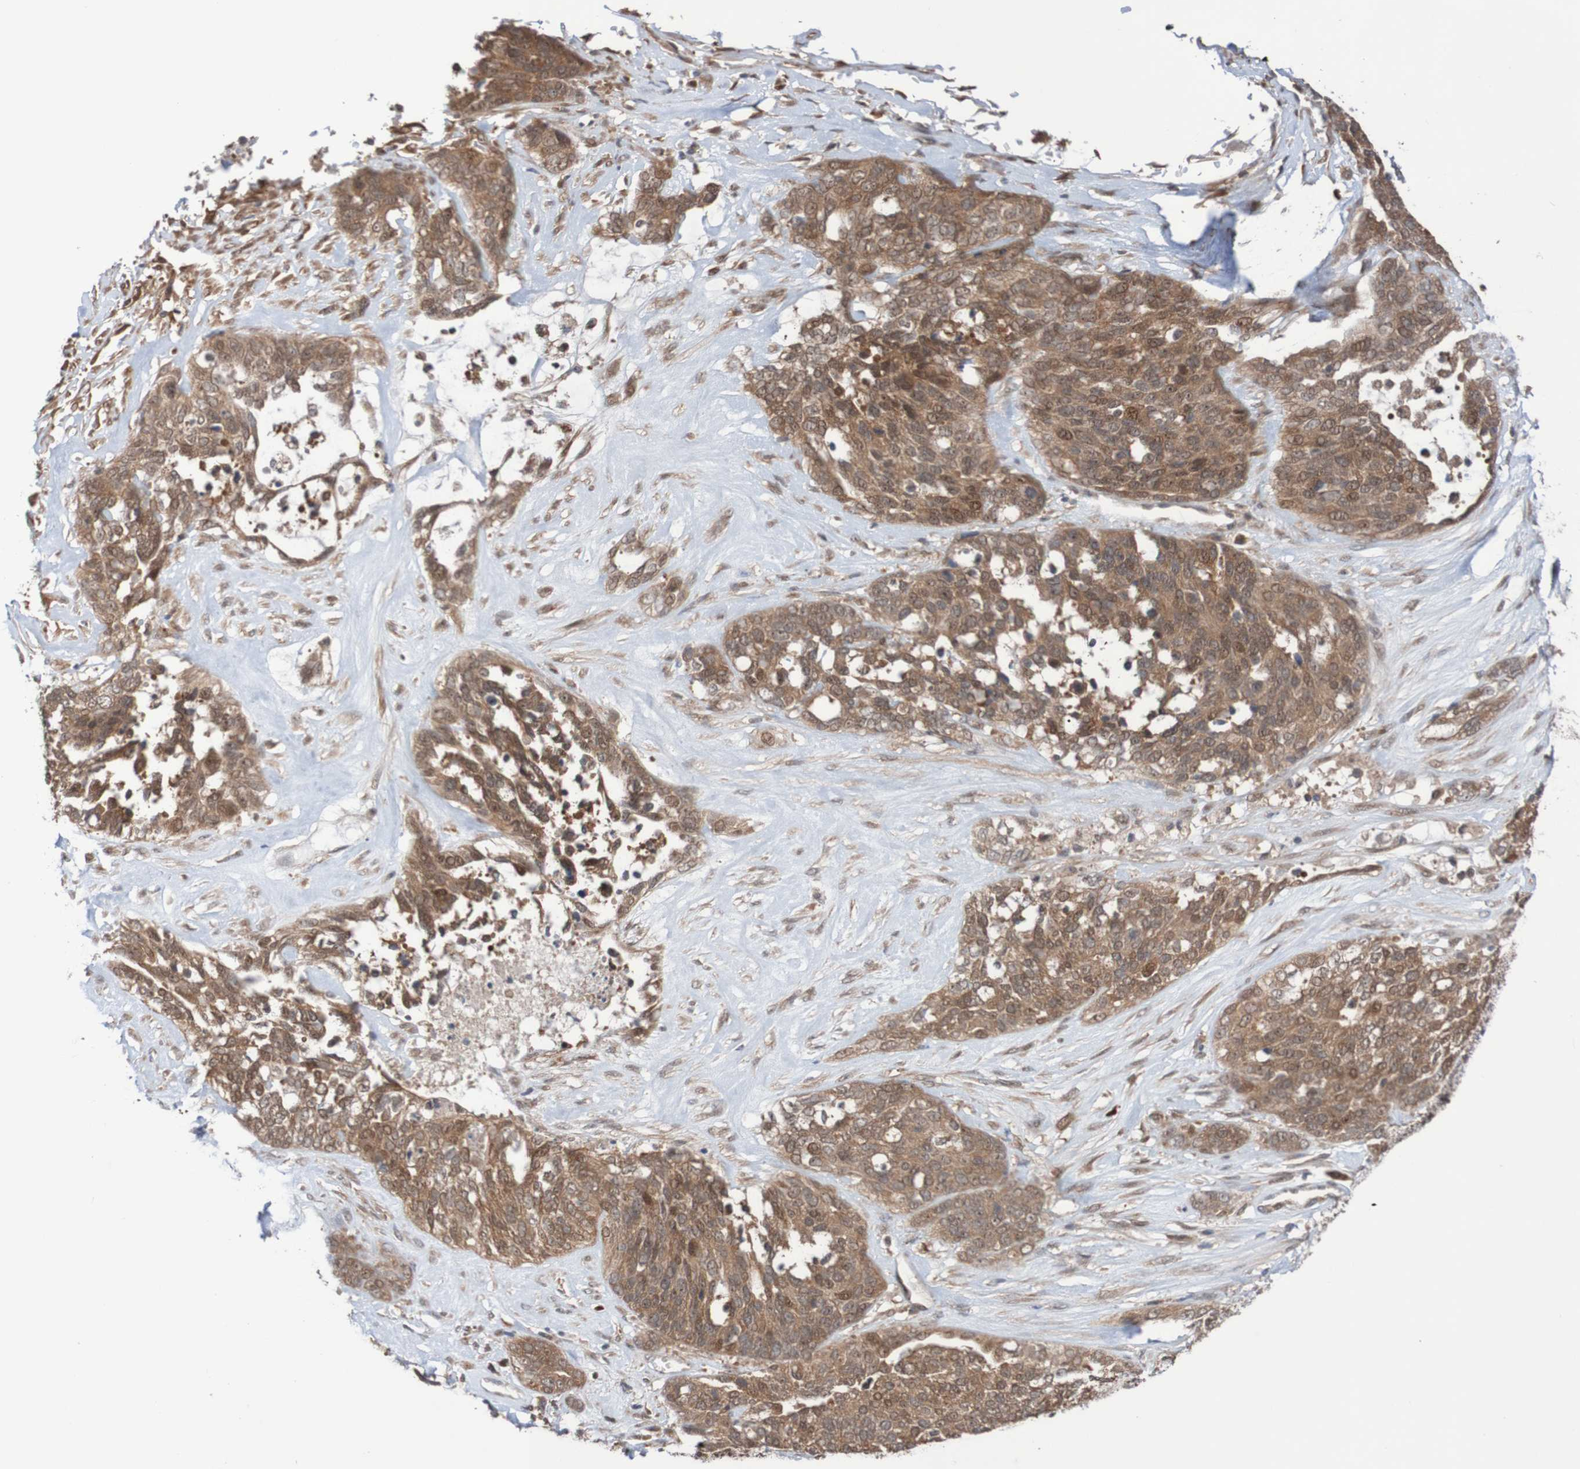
{"staining": {"intensity": "moderate", "quantity": ">75%", "location": "cytoplasmic/membranous,nuclear"}, "tissue": "ovarian cancer", "cell_type": "Tumor cells", "image_type": "cancer", "snomed": [{"axis": "morphology", "description": "Cystadenocarcinoma, serous, NOS"}, {"axis": "topography", "description": "Ovary"}], "caption": "Brown immunohistochemical staining in serous cystadenocarcinoma (ovarian) shows moderate cytoplasmic/membranous and nuclear positivity in about >75% of tumor cells. (DAB (3,3'-diaminobenzidine) = brown stain, brightfield microscopy at high magnification).", "gene": "PHPT1", "patient": {"sex": "female", "age": 44}}